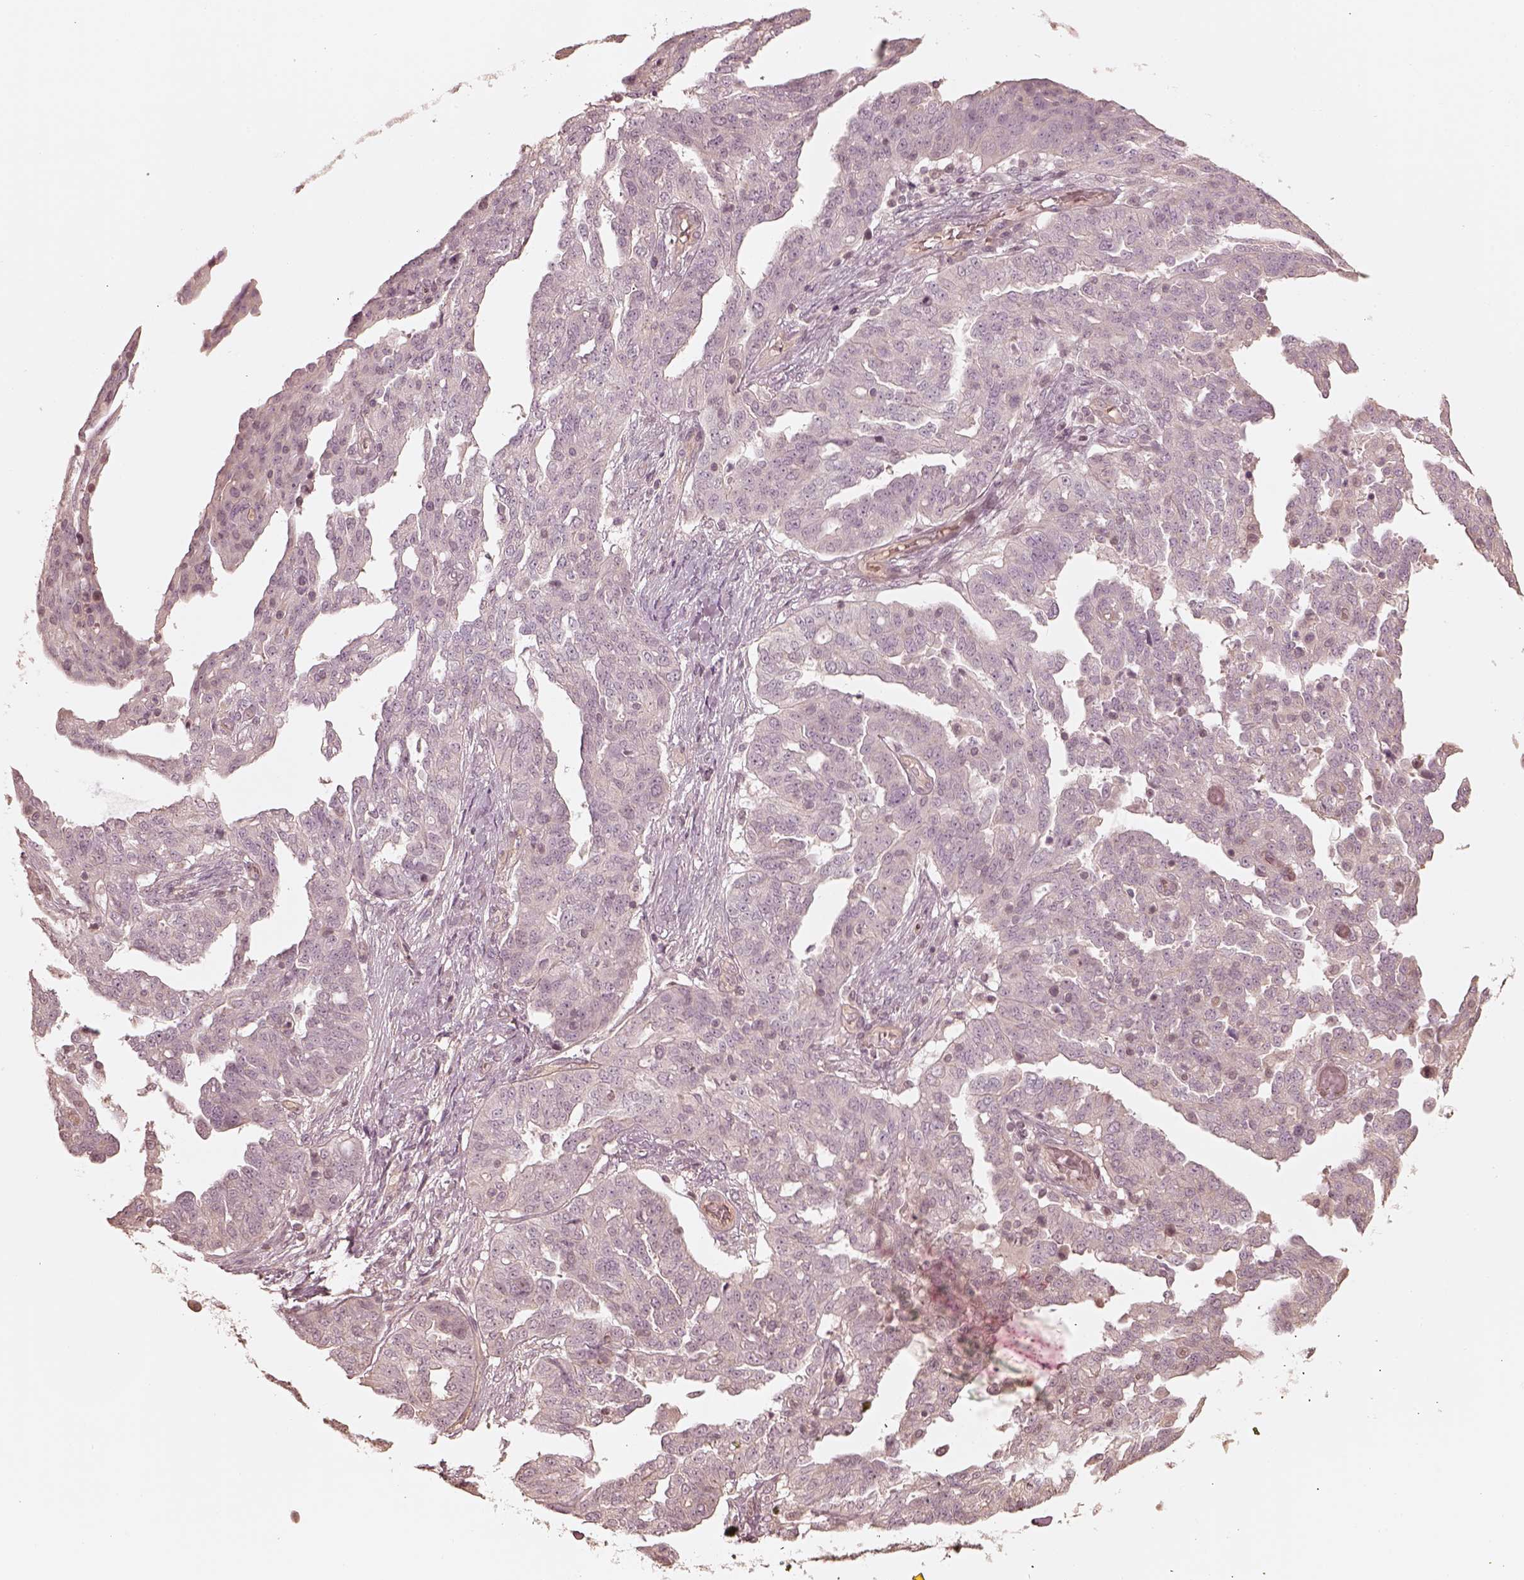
{"staining": {"intensity": "negative", "quantity": "none", "location": "none"}, "tissue": "ovarian cancer", "cell_type": "Tumor cells", "image_type": "cancer", "snomed": [{"axis": "morphology", "description": "Cystadenocarcinoma, serous, NOS"}, {"axis": "topography", "description": "Ovary"}], "caption": "Immunohistochemistry image of ovarian cancer (serous cystadenocarcinoma) stained for a protein (brown), which demonstrates no expression in tumor cells.", "gene": "KIF5C", "patient": {"sex": "female", "age": 67}}